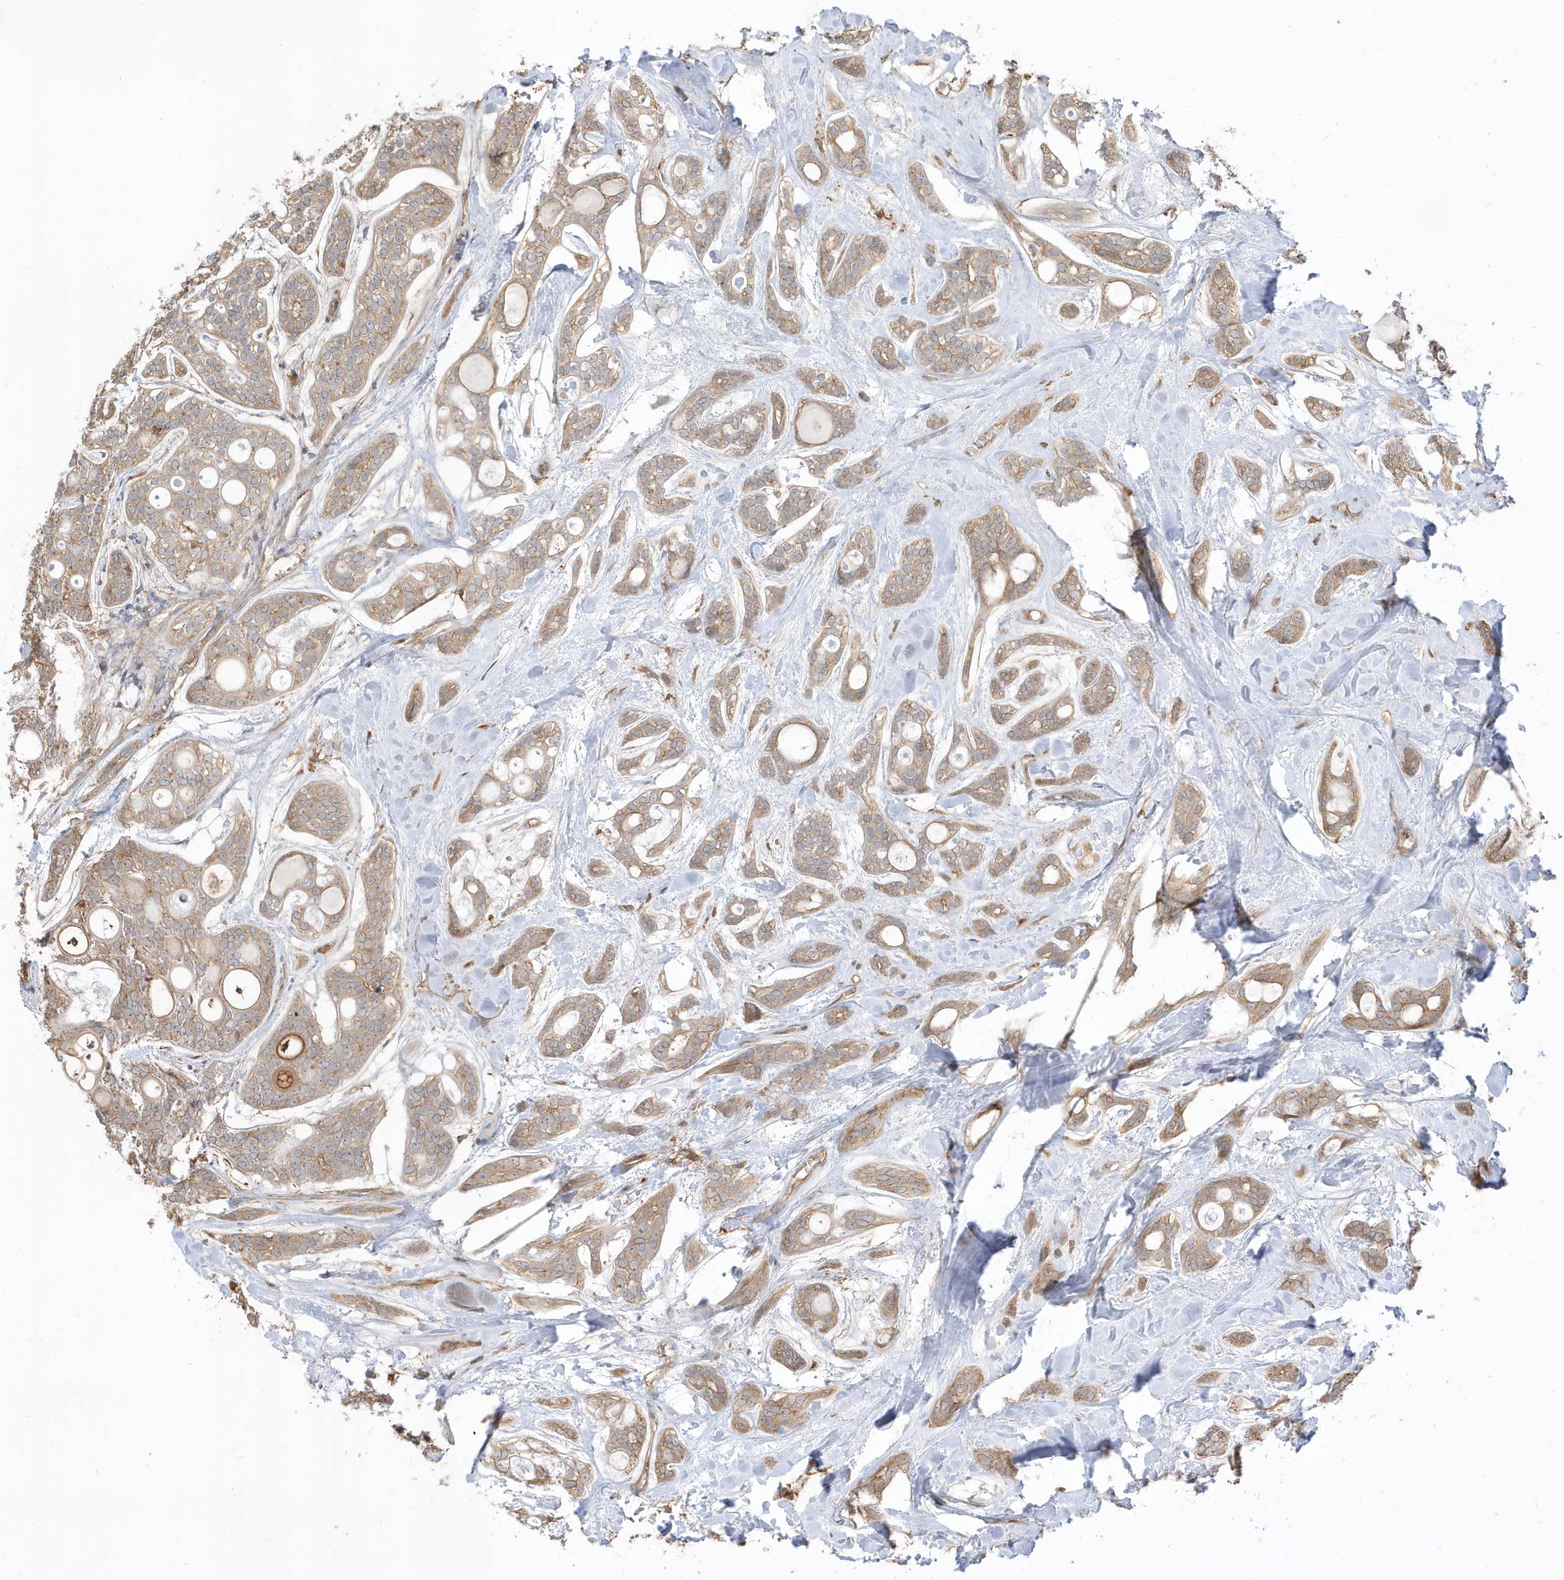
{"staining": {"intensity": "weak", "quantity": ">75%", "location": "cytoplasmic/membranous"}, "tissue": "head and neck cancer", "cell_type": "Tumor cells", "image_type": "cancer", "snomed": [{"axis": "morphology", "description": "Adenocarcinoma, NOS"}, {"axis": "topography", "description": "Head-Neck"}], "caption": "Tumor cells exhibit weak cytoplasmic/membranous expression in about >75% of cells in head and neck cancer (adenocarcinoma).", "gene": "ZBTB8A", "patient": {"sex": "male", "age": 66}}